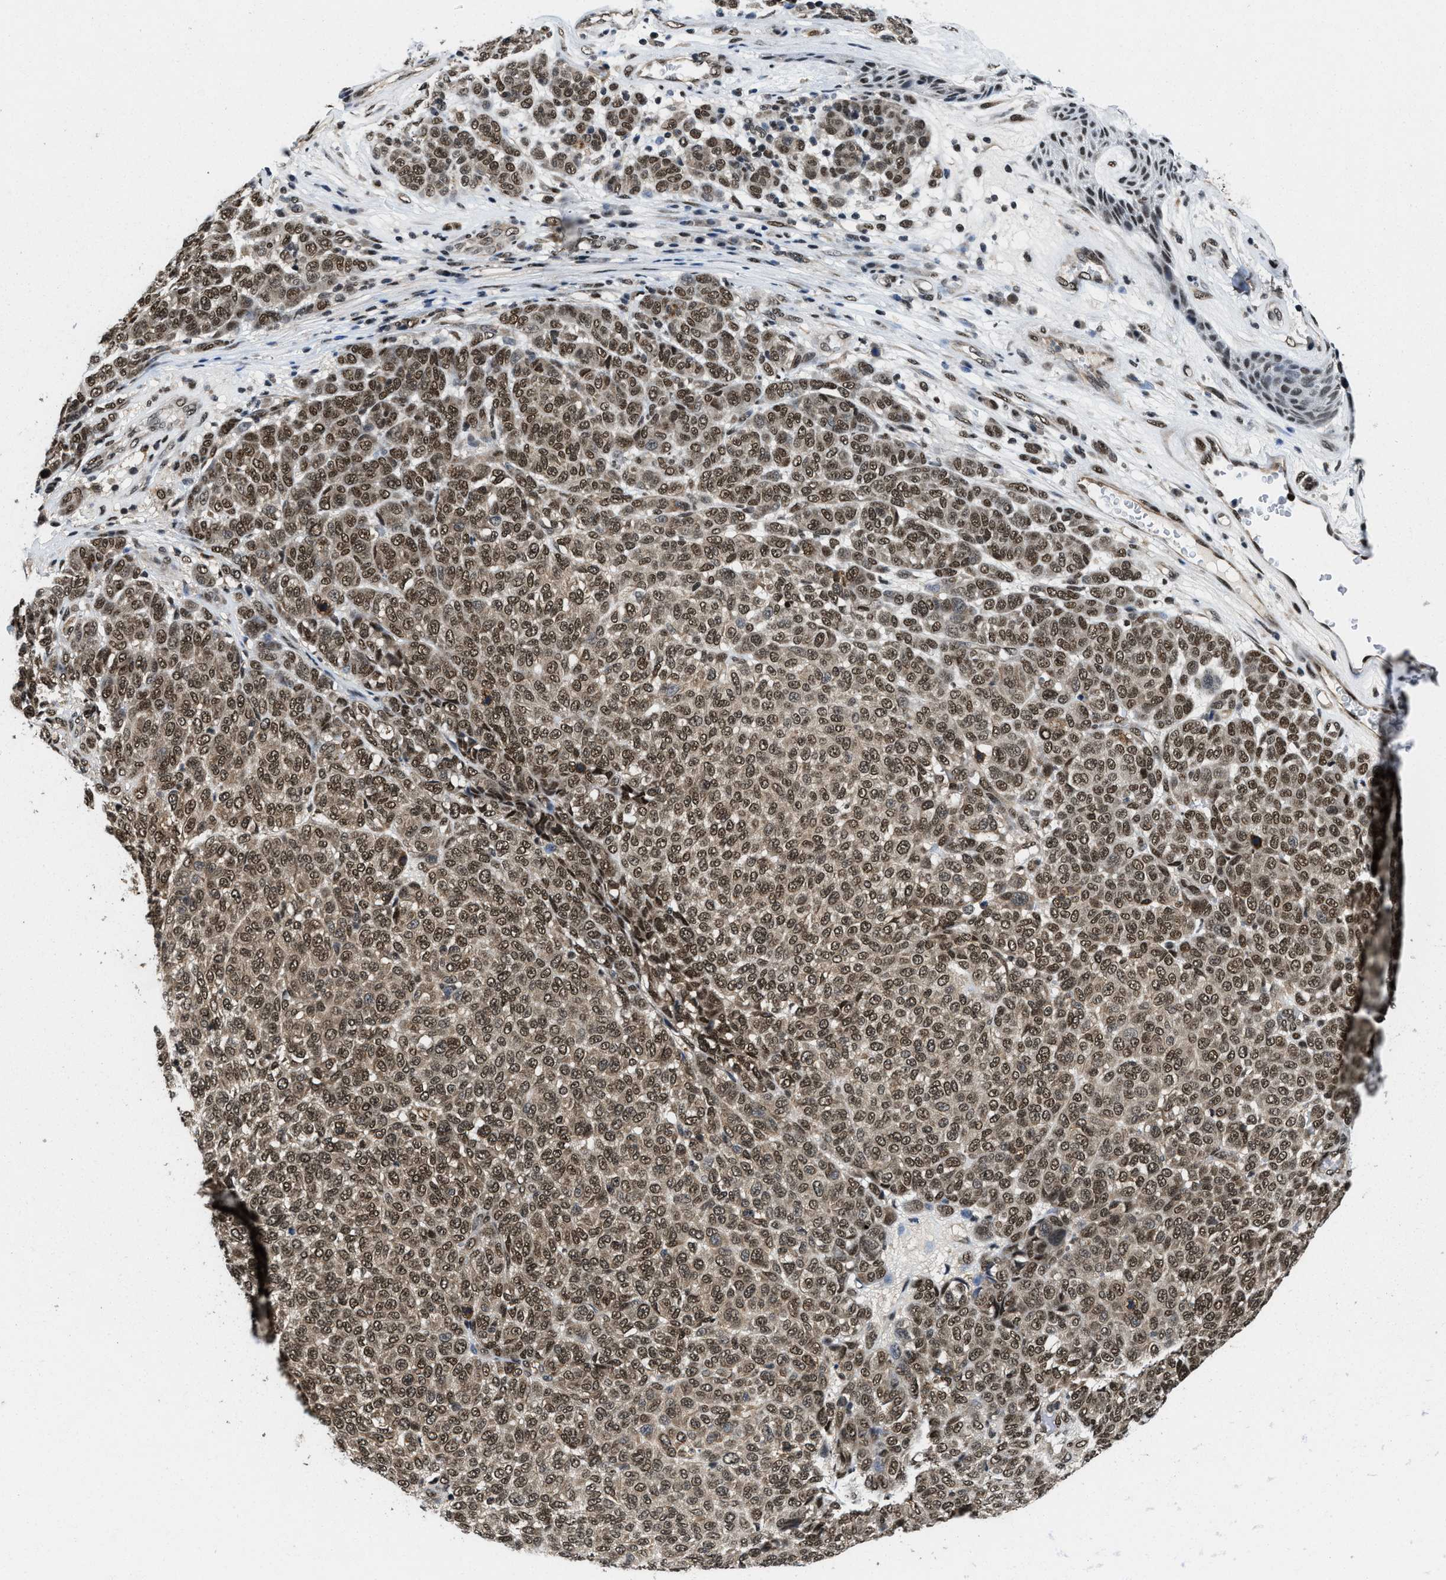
{"staining": {"intensity": "strong", "quantity": ">75%", "location": "nuclear"}, "tissue": "melanoma", "cell_type": "Tumor cells", "image_type": "cancer", "snomed": [{"axis": "morphology", "description": "Malignant melanoma, NOS"}, {"axis": "topography", "description": "Skin"}], "caption": "This image reveals malignant melanoma stained with immunohistochemistry to label a protein in brown. The nuclear of tumor cells show strong positivity for the protein. Nuclei are counter-stained blue.", "gene": "SAFB", "patient": {"sex": "male", "age": 59}}